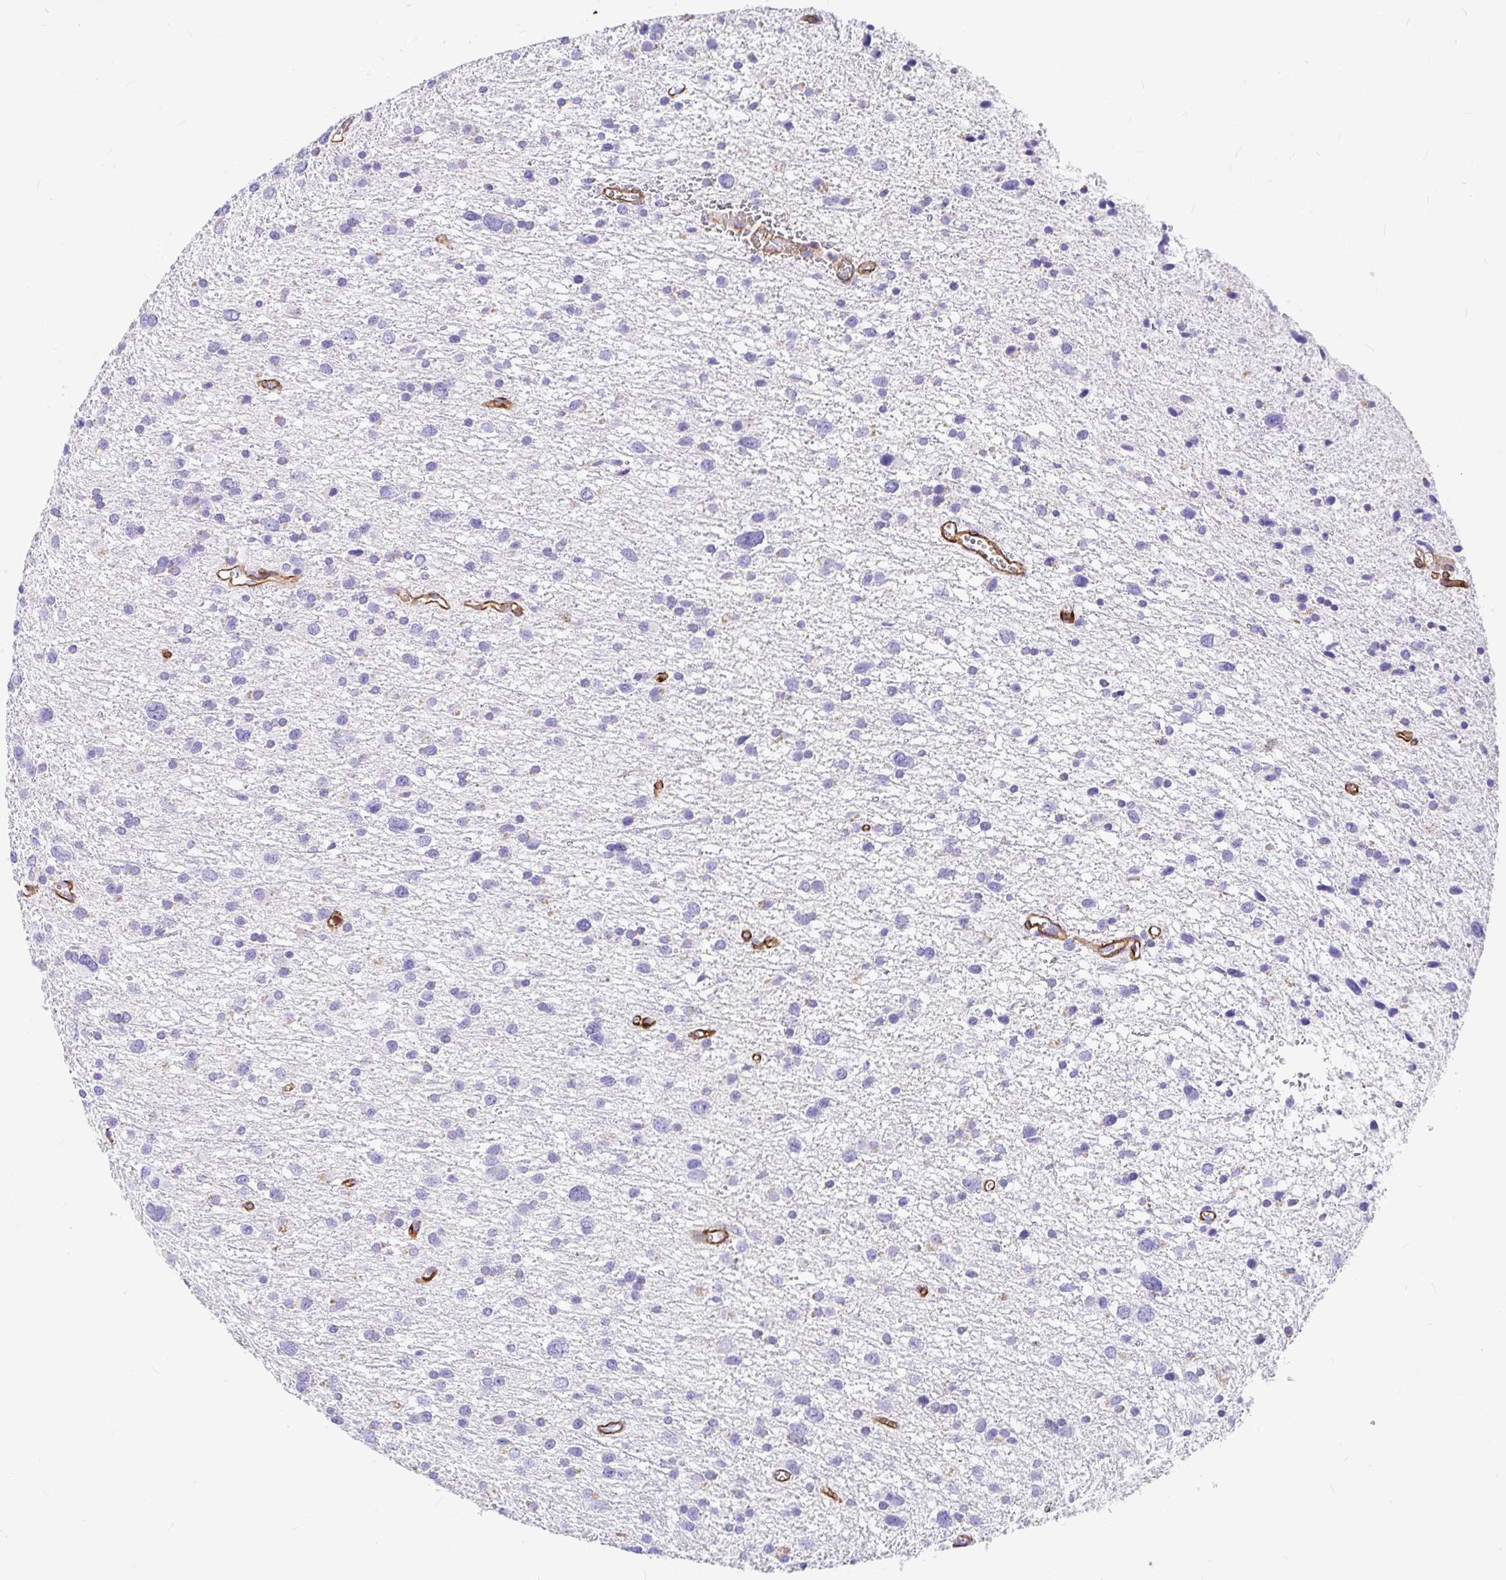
{"staining": {"intensity": "negative", "quantity": "none", "location": "none"}, "tissue": "glioma", "cell_type": "Tumor cells", "image_type": "cancer", "snomed": [{"axis": "morphology", "description": "Glioma, malignant, Low grade"}, {"axis": "topography", "description": "Brain"}], "caption": "An IHC photomicrograph of malignant glioma (low-grade) is shown. There is no staining in tumor cells of malignant glioma (low-grade).", "gene": "MYO1B", "patient": {"sex": "female", "age": 55}}